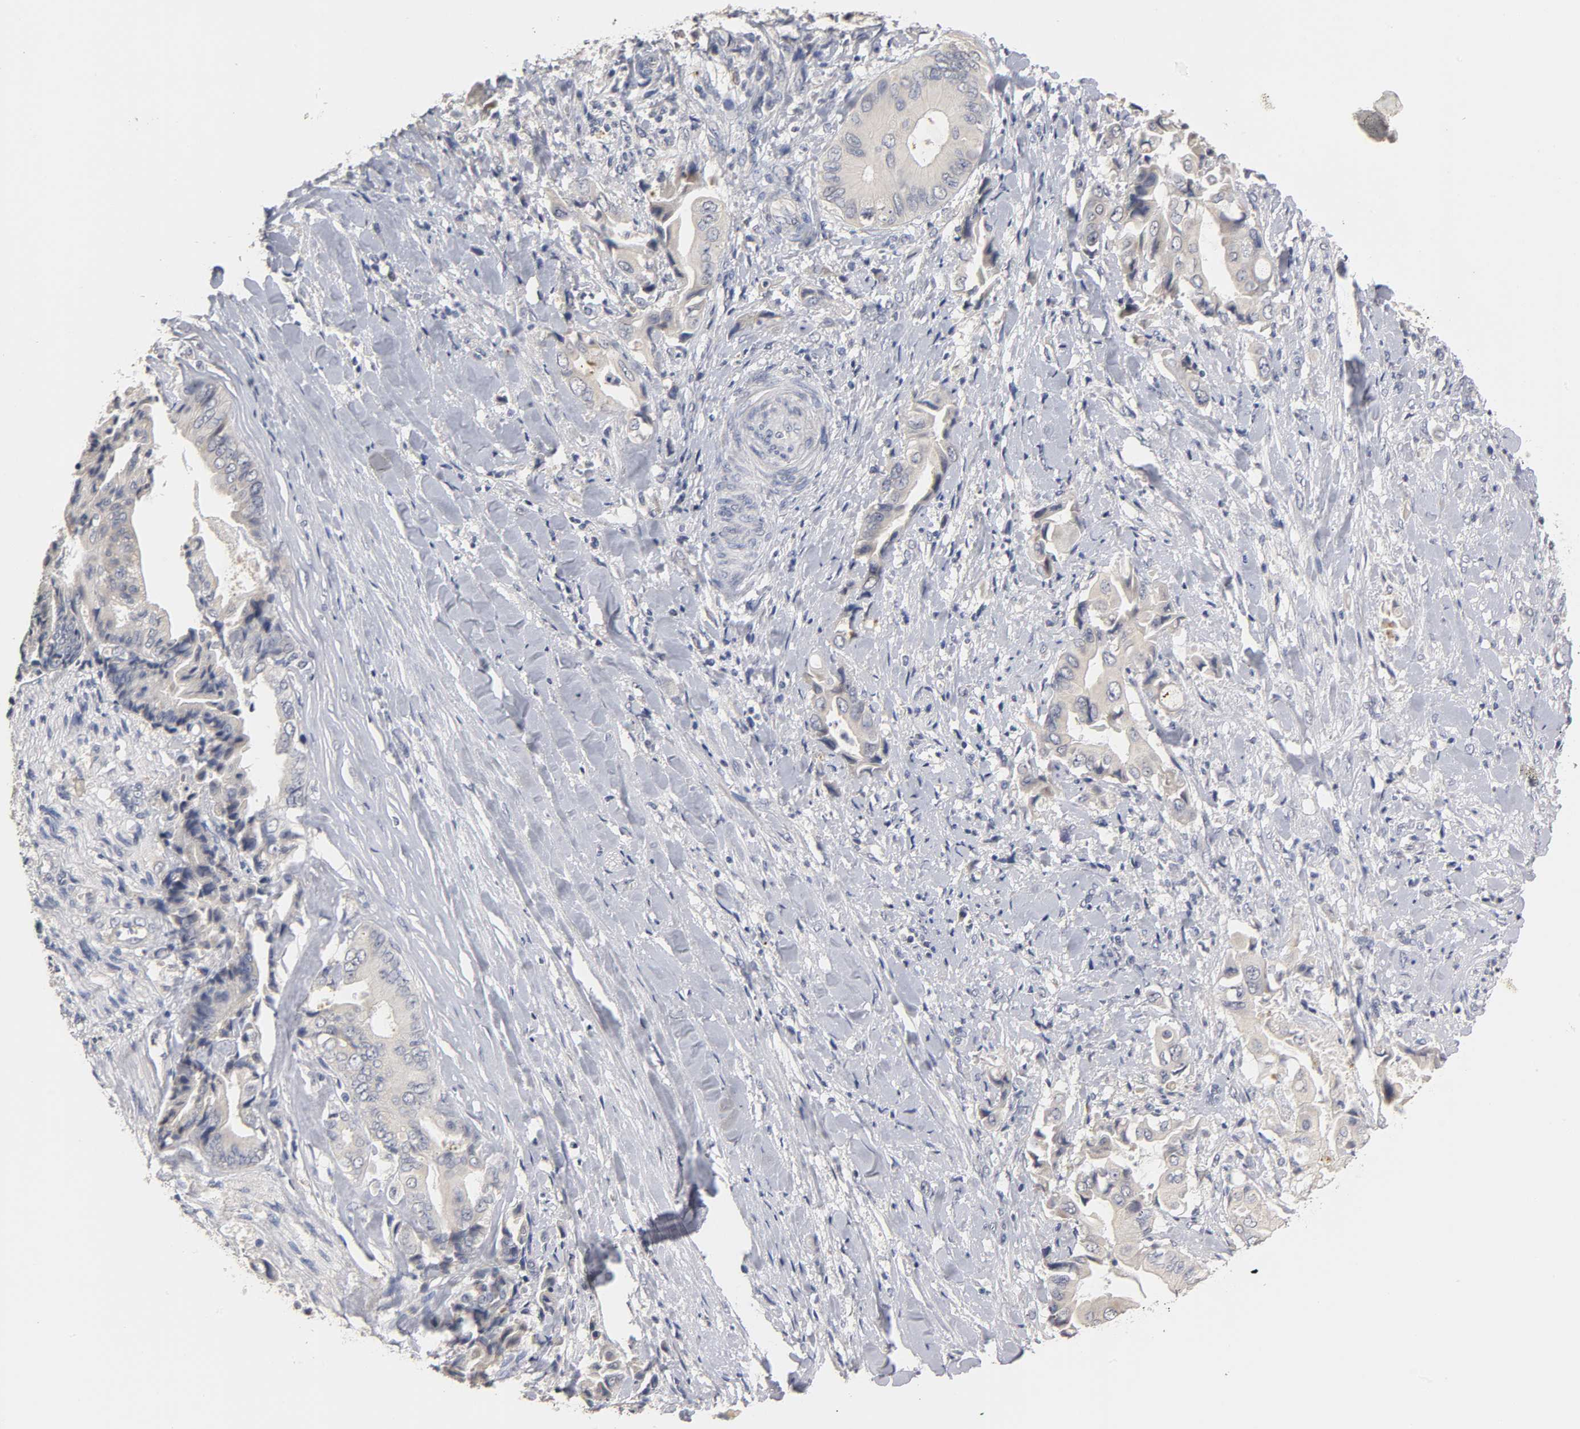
{"staining": {"intensity": "negative", "quantity": "none", "location": "none"}, "tissue": "liver cancer", "cell_type": "Tumor cells", "image_type": "cancer", "snomed": [{"axis": "morphology", "description": "Cholangiocarcinoma"}, {"axis": "topography", "description": "Liver"}], "caption": "Tumor cells are negative for protein expression in human cholangiocarcinoma (liver).", "gene": "OVOL1", "patient": {"sex": "male", "age": 58}}